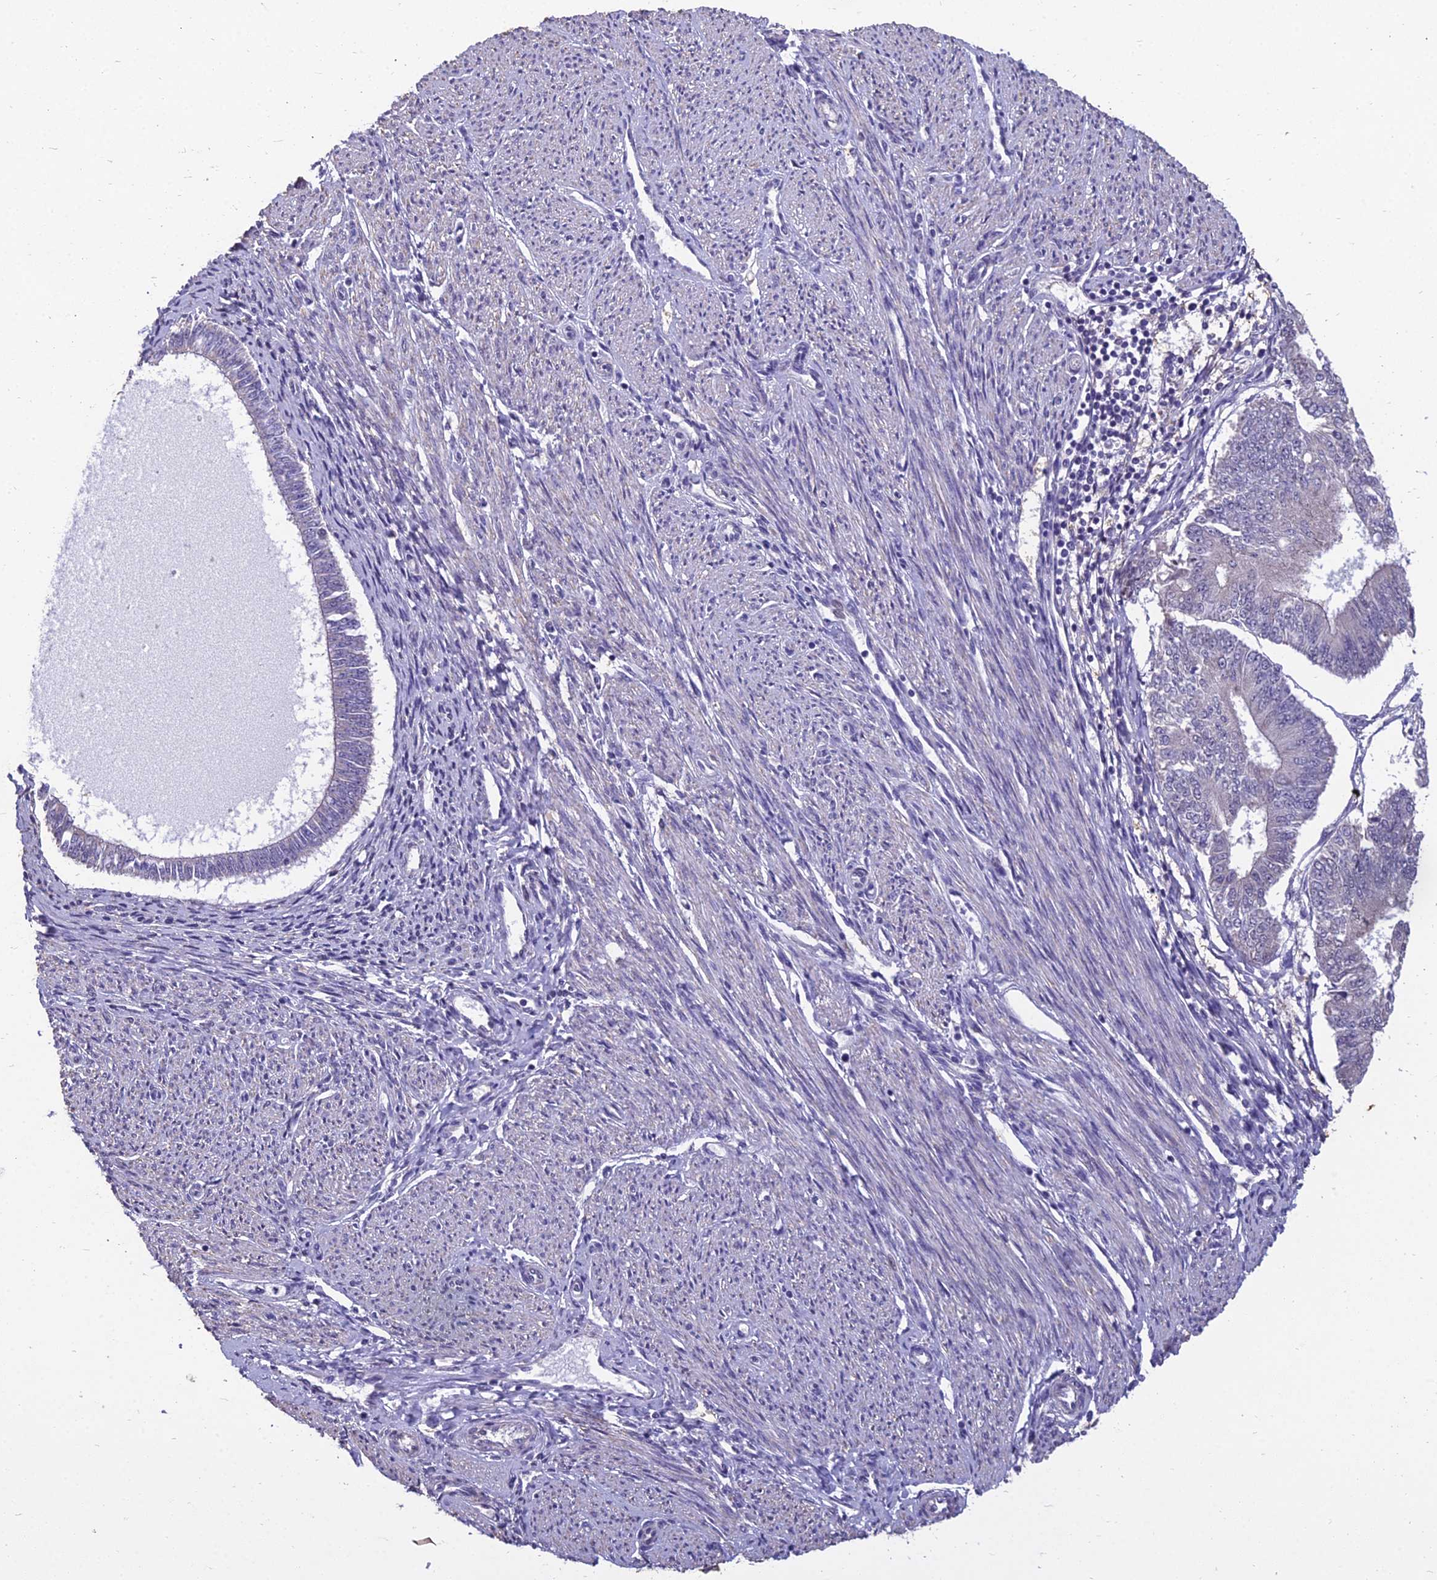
{"staining": {"intensity": "negative", "quantity": "none", "location": "none"}, "tissue": "endometrial cancer", "cell_type": "Tumor cells", "image_type": "cancer", "snomed": [{"axis": "morphology", "description": "Adenocarcinoma, NOS"}, {"axis": "topography", "description": "Endometrium"}], "caption": "This is an immunohistochemistry histopathology image of human endometrial cancer (adenocarcinoma). There is no expression in tumor cells.", "gene": "GRWD1", "patient": {"sex": "female", "age": 58}}